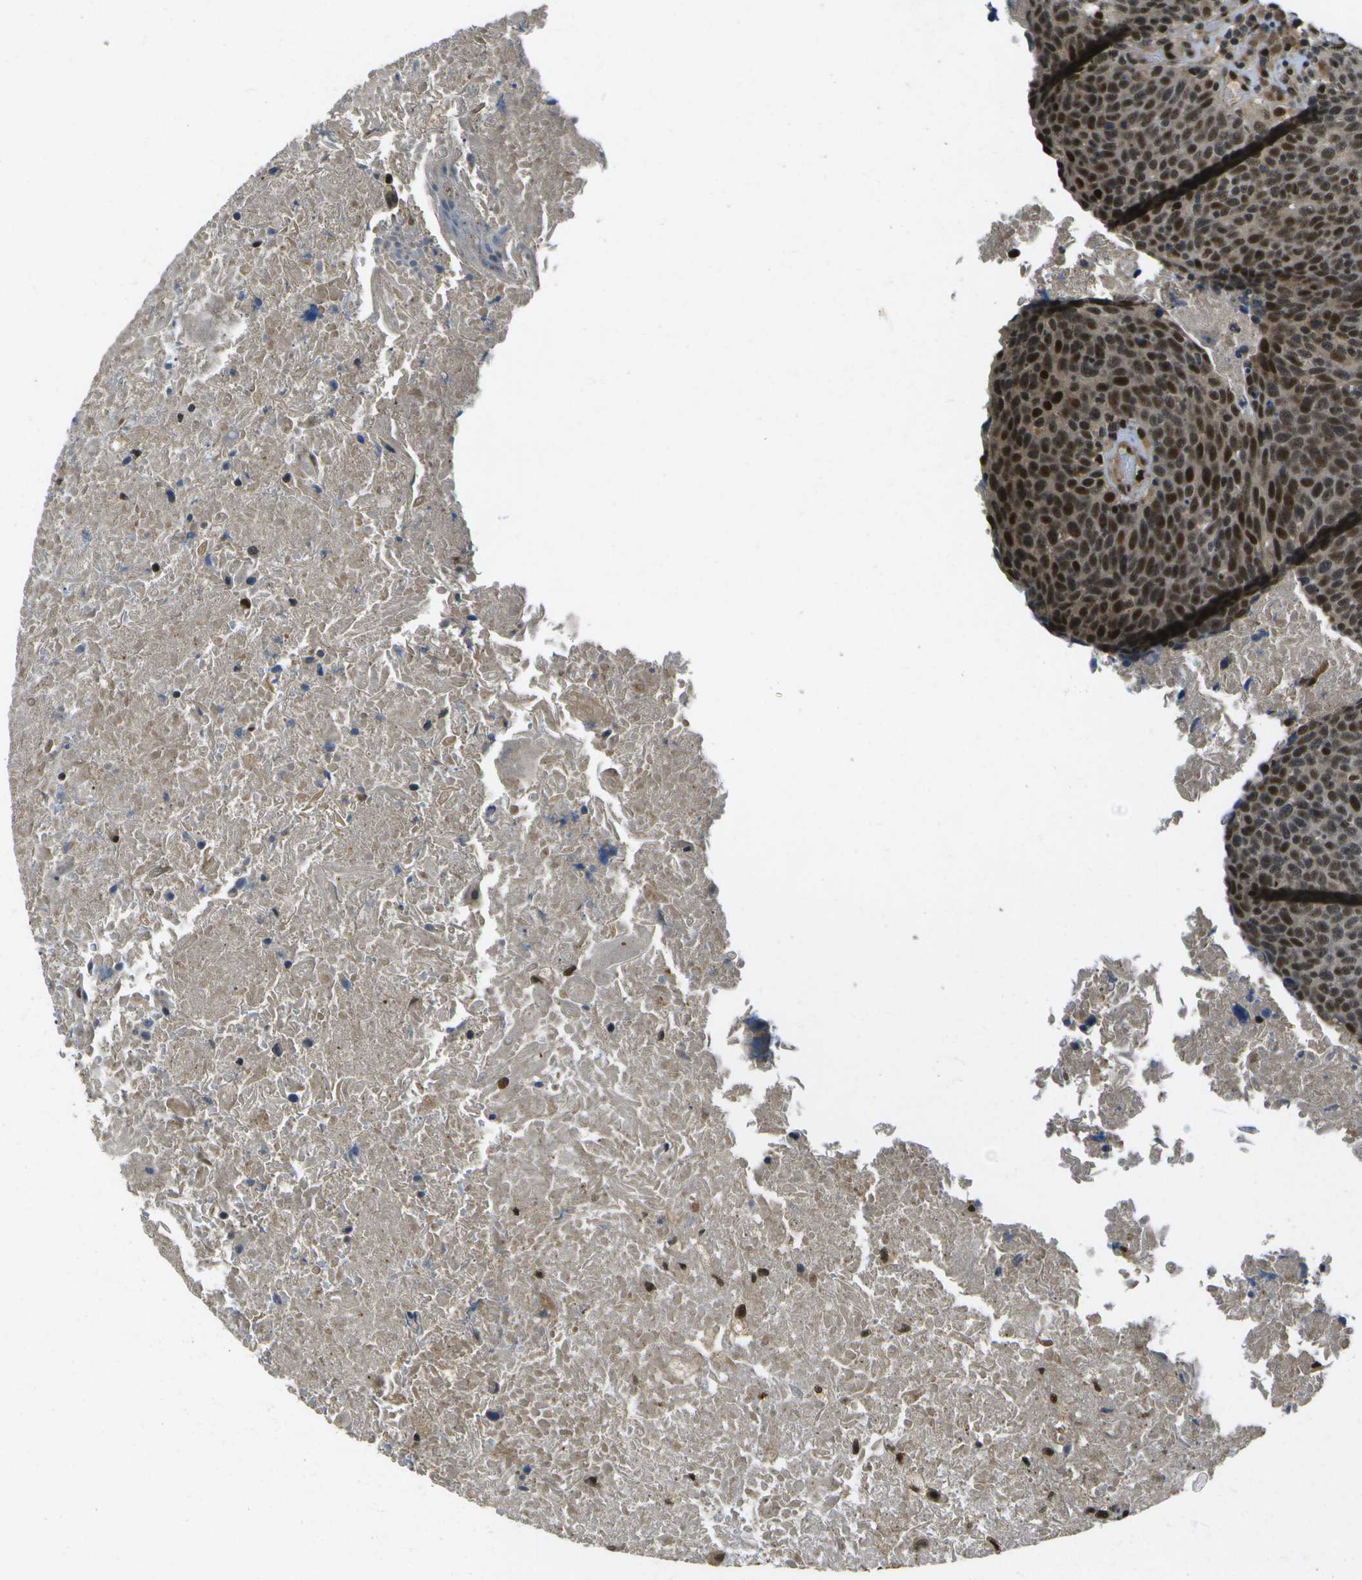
{"staining": {"intensity": "strong", "quantity": ">75%", "location": "nuclear"}, "tissue": "head and neck cancer", "cell_type": "Tumor cells", "image_type": "cancer", "snomed": [{"axis": "morphology", "description": "Squamous cell carcinoma, NOS"}, {"axis": "morphology", "description": "Squamous cell carcinoma, metastatic, NOS"}, {"axis": "topography", "description": "Lymph node"}, {"axis": "topography", "description": "Head-Neck"}], "caption": "Protein staining of head and neck cancer (squamous cell carcinoma) tissue reveals strong nuclear staining in about >75% of tumor cells.", "gene": "GANC", "patient": {"sex": "male", "age": 62}}